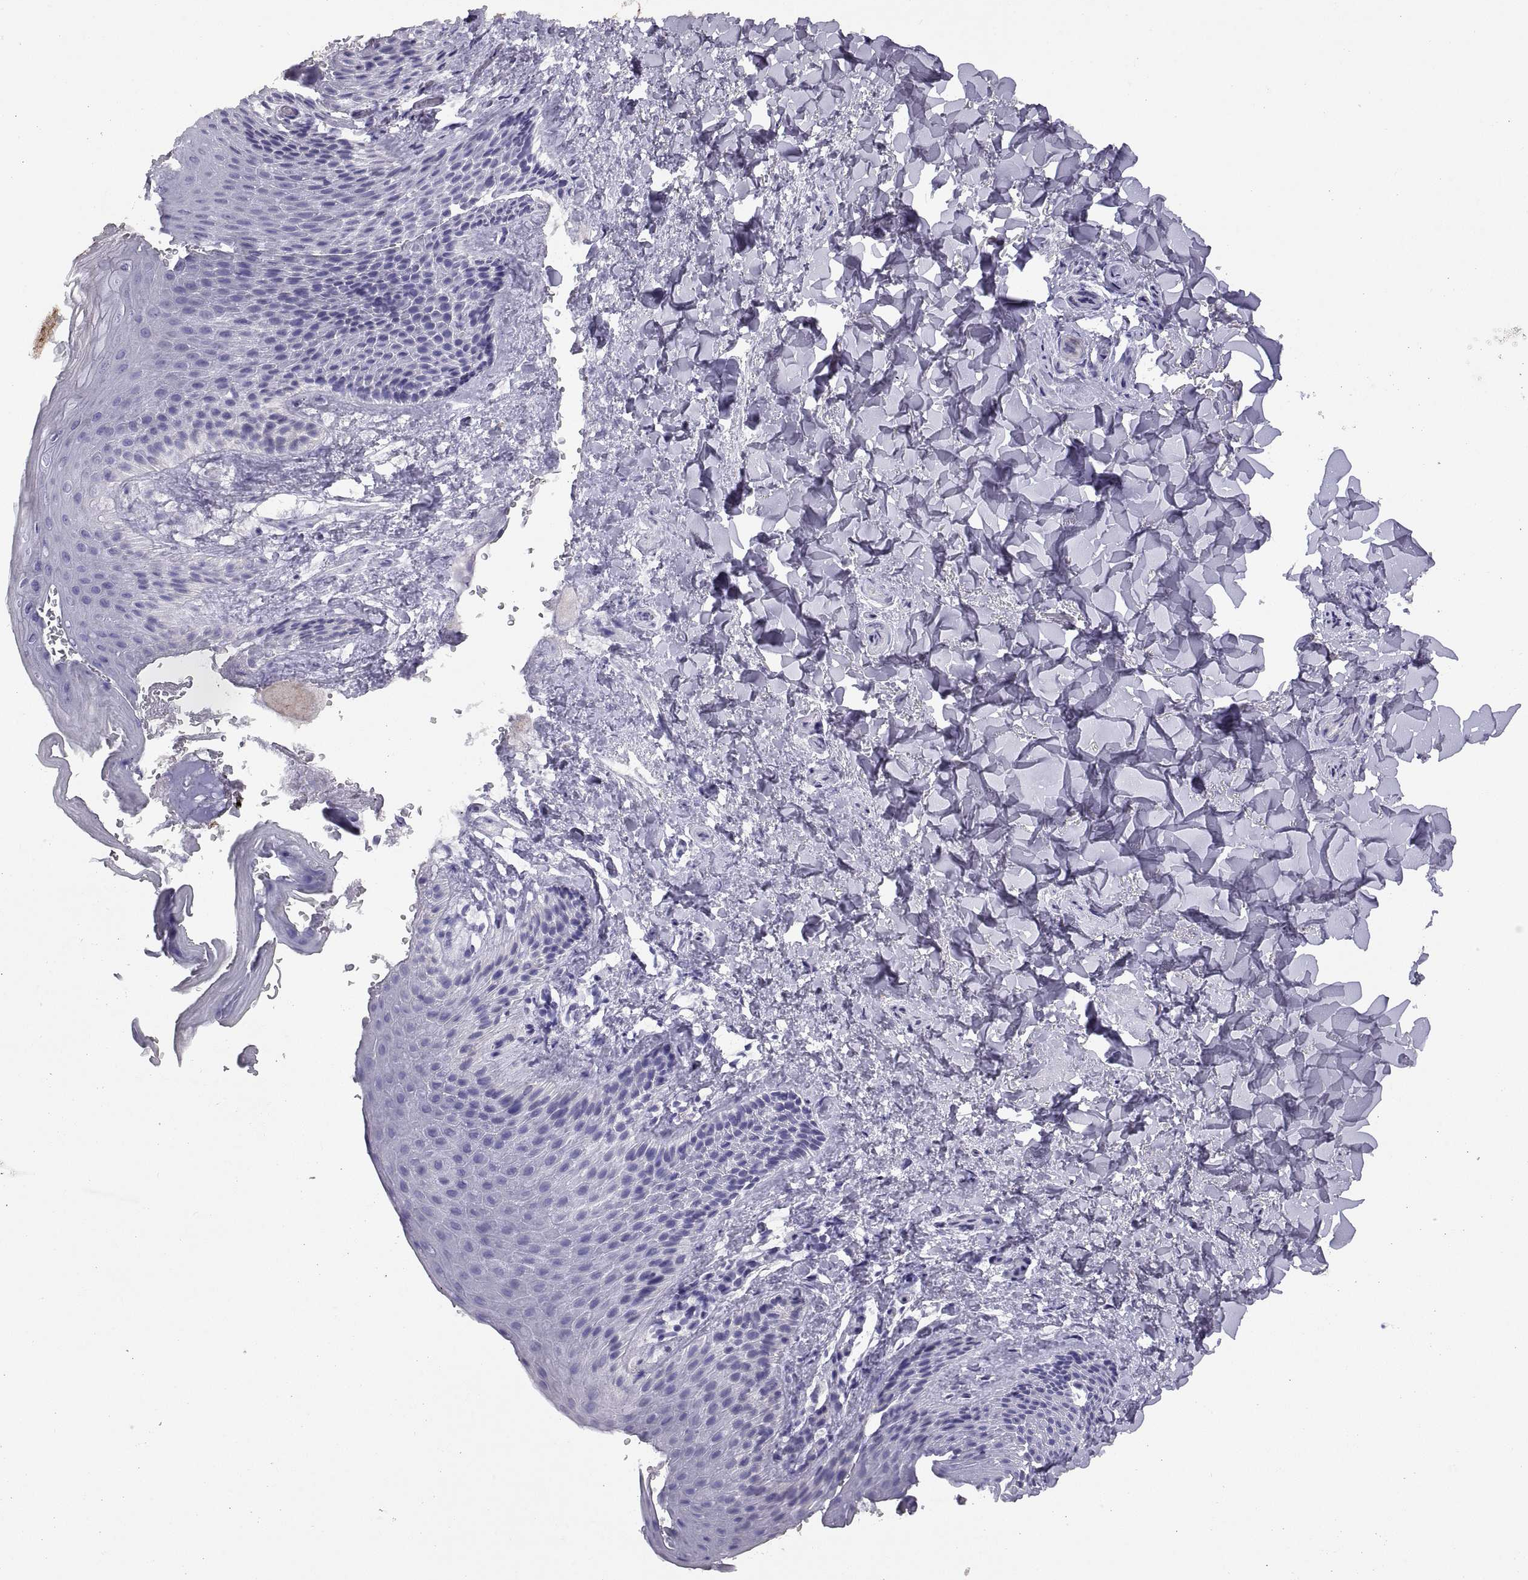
{"staining": {"intensity": "negative", "quantity": "none", "location": "none"}, "tissue": "skin", "cell_type": "Epidermal cells", "image_type": "normal", "snomed": [{"axis": "morphology", "description": "Normal tissue, NOS"}, {"axis": "topography", "description": "Anal"}], "caption": "Immunohistochemical staining of normal human skin exhibits no significant positivity in epidermal cells.", "gene": "RGS20", "patient": {"sex": "male", "age": 36}}